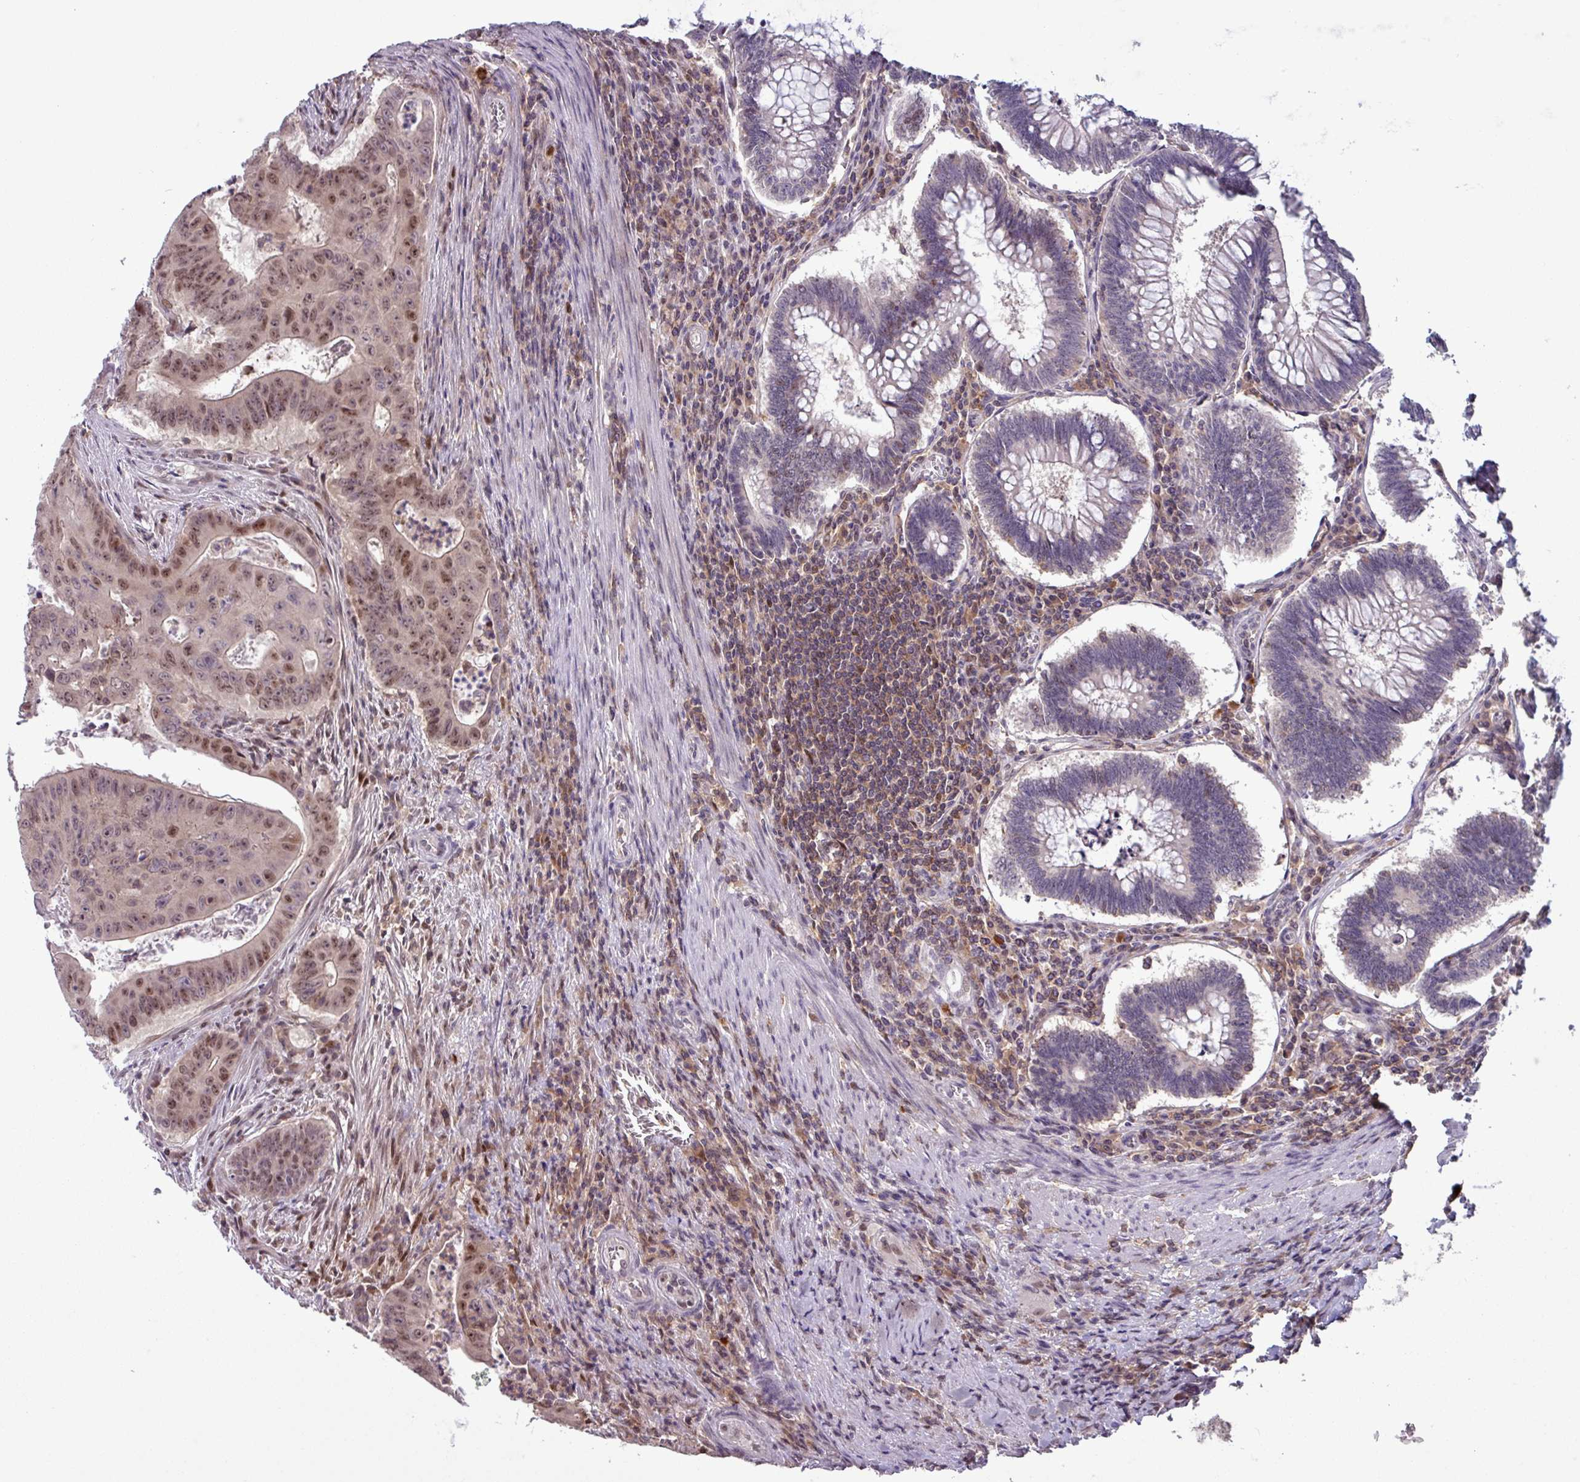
{"staining": {"intensity": "moderate", "quantity": ">75%", "location": "nuclear"}, "tissue": "colorectal cancer", "cell_type": "Tumor cells", "image_type": "cancer", "snomed": [{"axis": "morphology", "description": "Adenocarcinoma, NOS"}, {"axis": "topography", "description": "Rectum"}], "caption": "There is medium levels of moderate nuclear expression in tumor cells of colorectal cancer (adenocarcinoma), as demonstrated by immunohistochemical staining (brown color).", "gene": "PRRX1", "patient": {"sex": "female", "age": 75}}